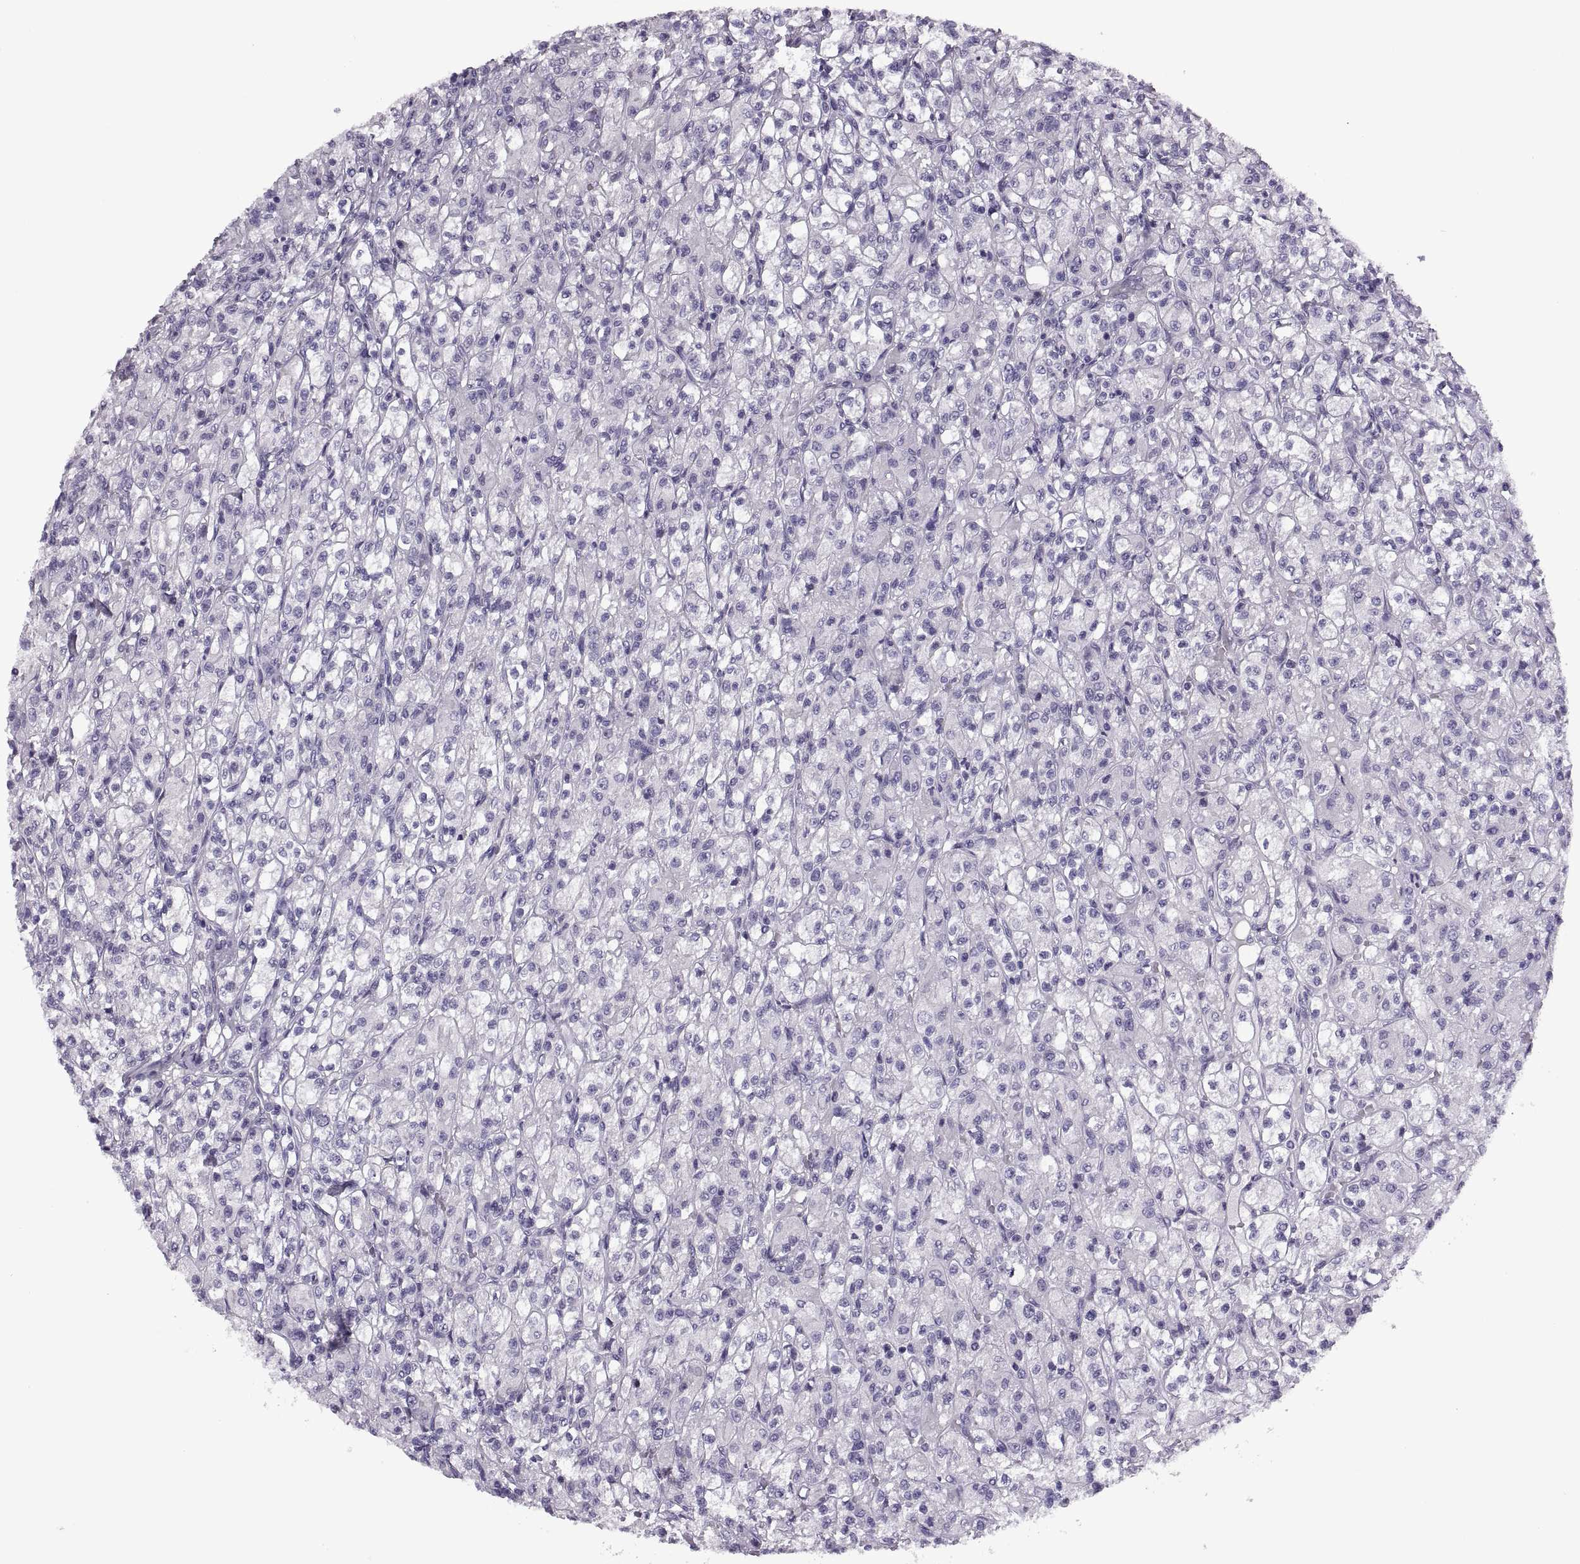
{"staining": {"intensity": "negative", "quantity": "none", "location": "none"}, "tissue": "renal cancer", "cell_type": "Tumor cells", "image_type": "cancer", "snomed": [{"axis": "morphology", "description": "Adenocarcinoma, NOS"}, {"axis": "topography", "description": "Kidney"}], "caption": "A high-resolution image shows immunohistochemistry staining of renal adenocarcinoma, which reveals no significant expression in tumor cells.", "gene": "SYNGR4", "patient": {"sex": "female", "age": 70}}